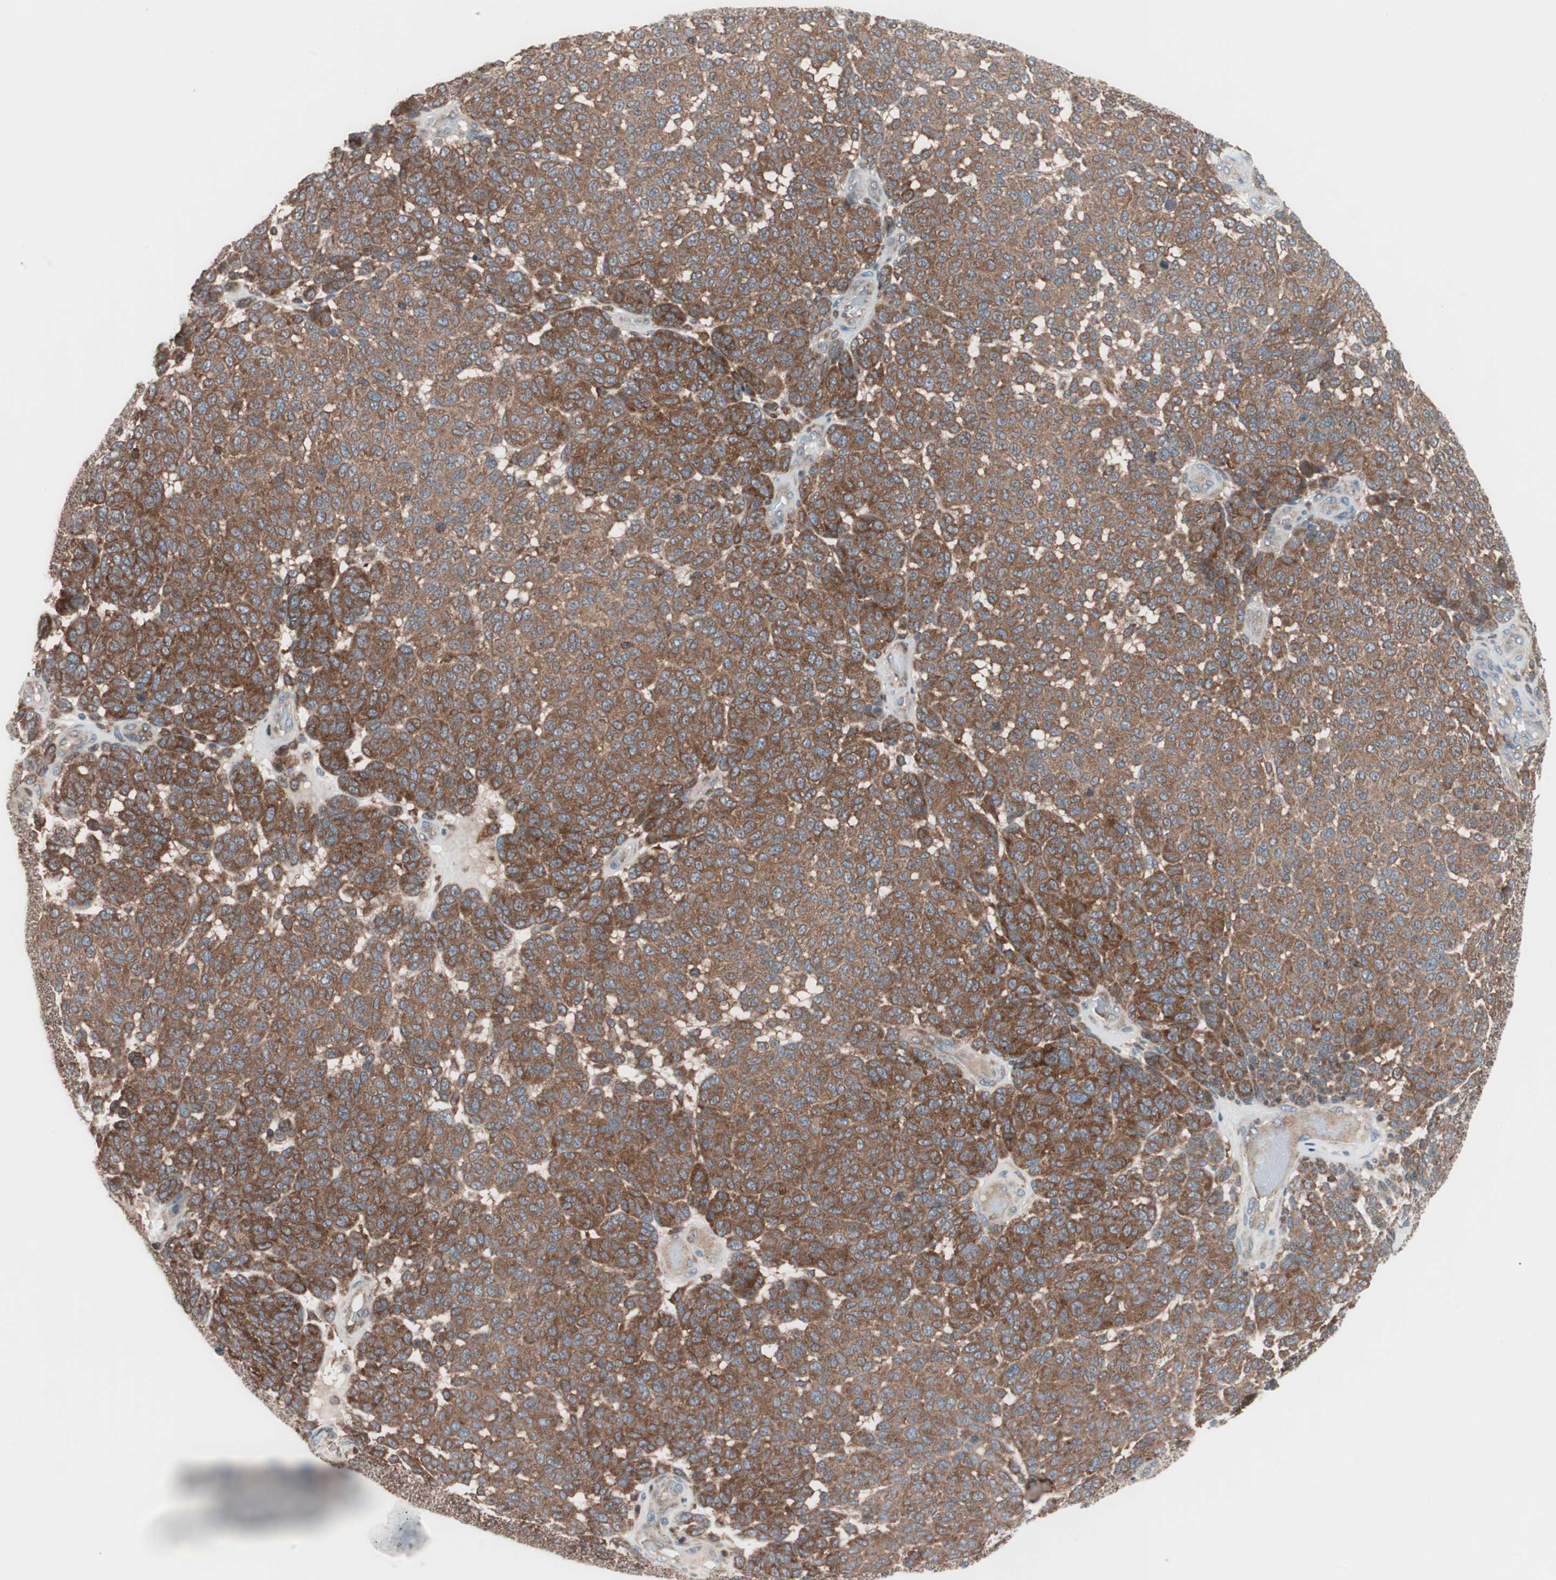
{"staining": {"intensity": "moderate", "quantity": ">75%", "location": "cytoplasmic/membranous"}, "tissue": "melanoma", "cell_type": "Tumor cells", "image_type": "cancer", "snomed": [{"axis": "morphology", "description": "Malignant melanoma, NOS"}, {"axis": "topography", "description": "Skin"}], "caption": "Approximately >75% of tumor cells in melanoma reveal moderate cytoplasmic/membranous protein positivity as visualized by brown immunohistochemical staining.", "gene": "PIK3R1", "patient": {"sex": "male", "age": 59}}